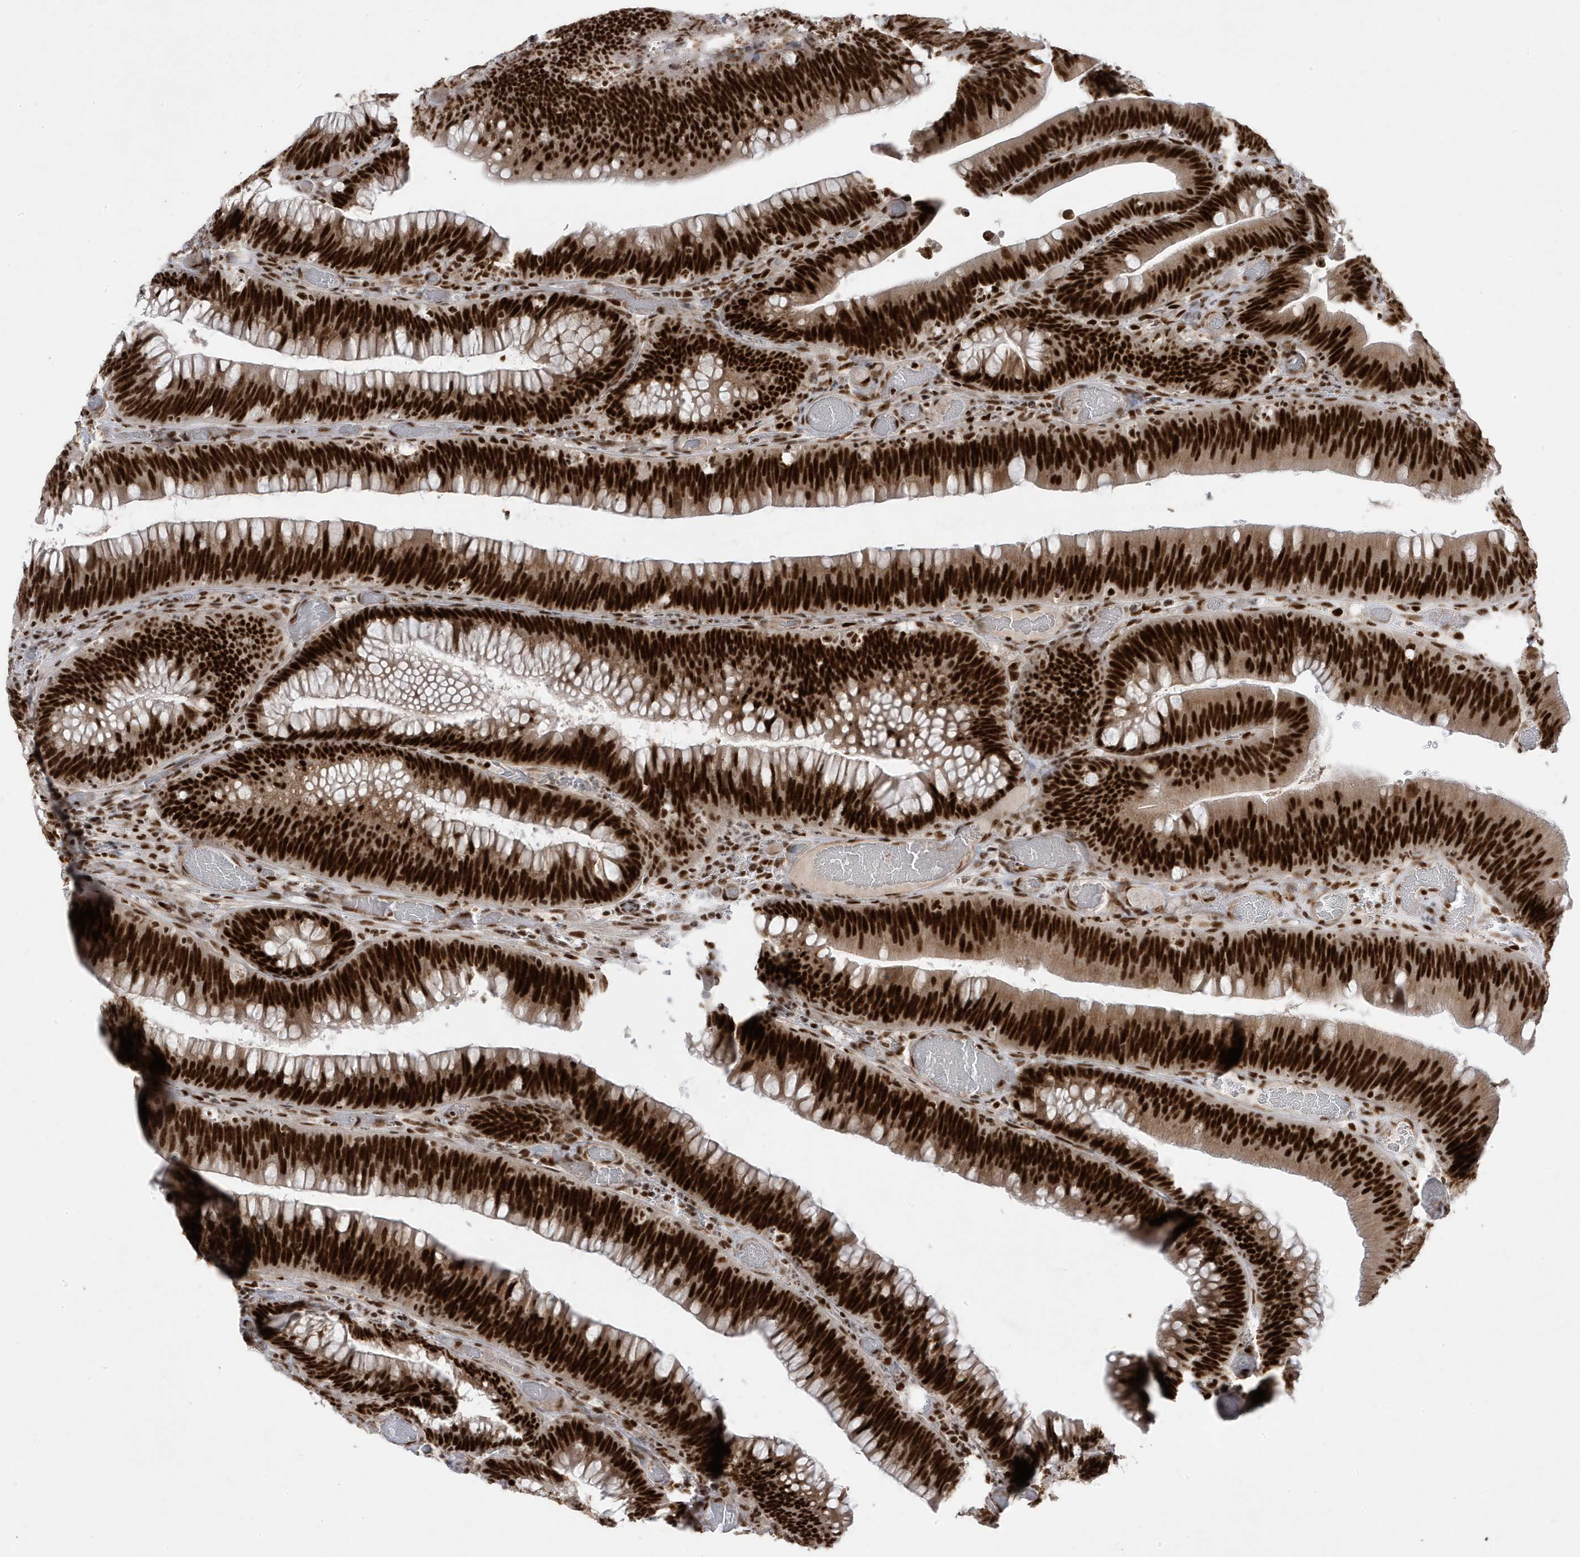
{"staining": {"intensity": "strong", "quantity": ">75%", "location": "nuclear"}, "tissue": "colorectal cancer", "cell_type": "Tumor cells", "image_type": "cancer", "snomed": [{"axis": "morphology", "description": "Normal tissue, NOS"}, {"axis": "topography", "description": "Colon"}], "caption": "IHC histopathology image of neoplastic tissue: colorectal cancer stained using IHC displays high levels of strong protein expression localized specifically in the nuclear of tumor cells, appearing as a nuclear brown color.", "gene": "MTREX", "patient": {"sex": "female", "age": 82}}